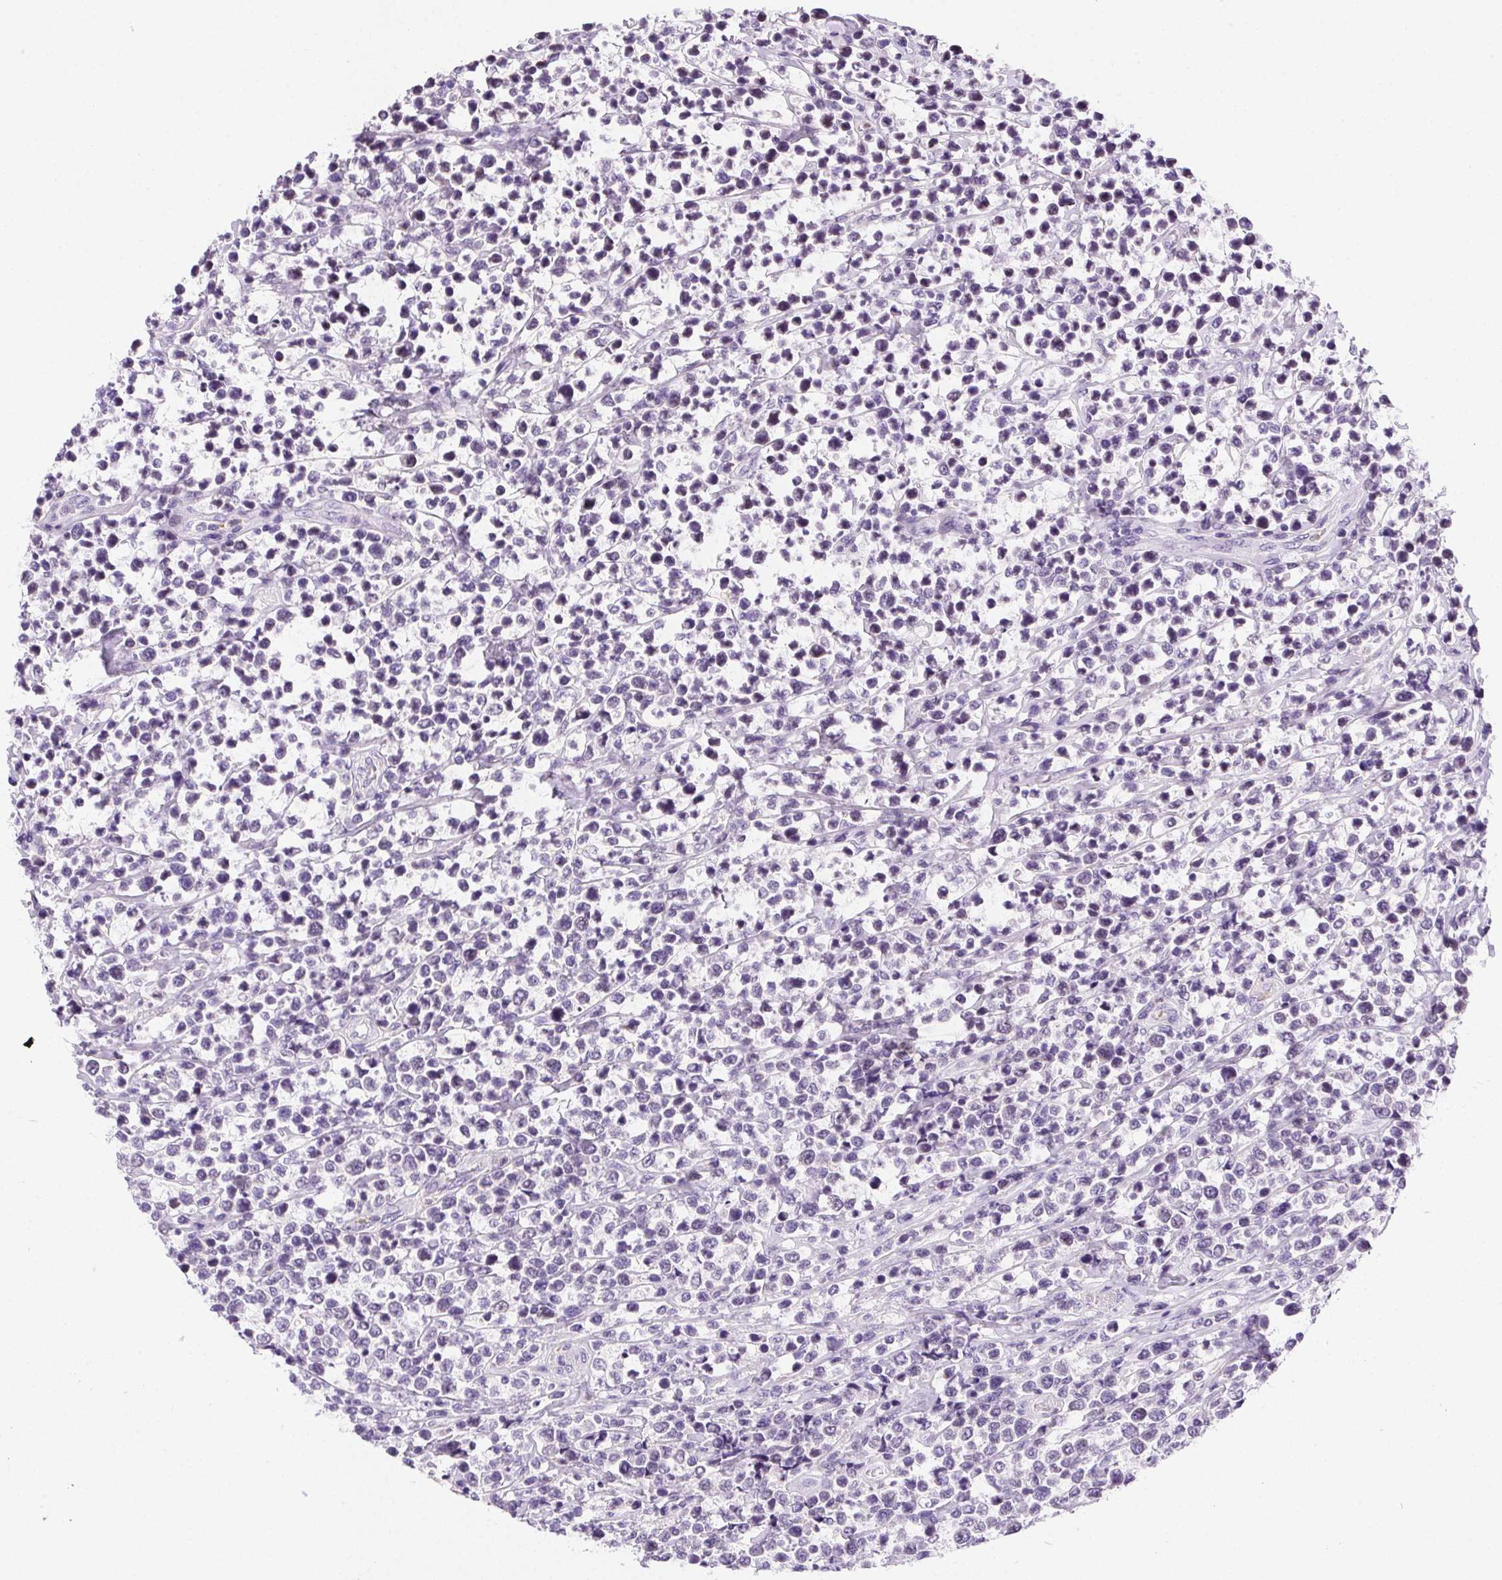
{"staining": {"intensity": "negative", "quantity": "none", "location": "none"}, "tissue": "lymphoma", "cell_type": "Tumor cells", "image_type": "cancer", "snomed": [{"axis": "morphology", "description": "Malignant lymphoma, non-Hodgkin's type, High grade"}, {"axis": "topography", "description": "Soft tissue"}], "caption": "DAB (3,3'-diaminobenzidine) immunohistochemical staining of human high-grade malignant lymphoma, non-Hodgkin's type exhibits no significant staining in tumor cells.", "gene": "SSTR4", "patient": {"sex": "female", "age": 56}}